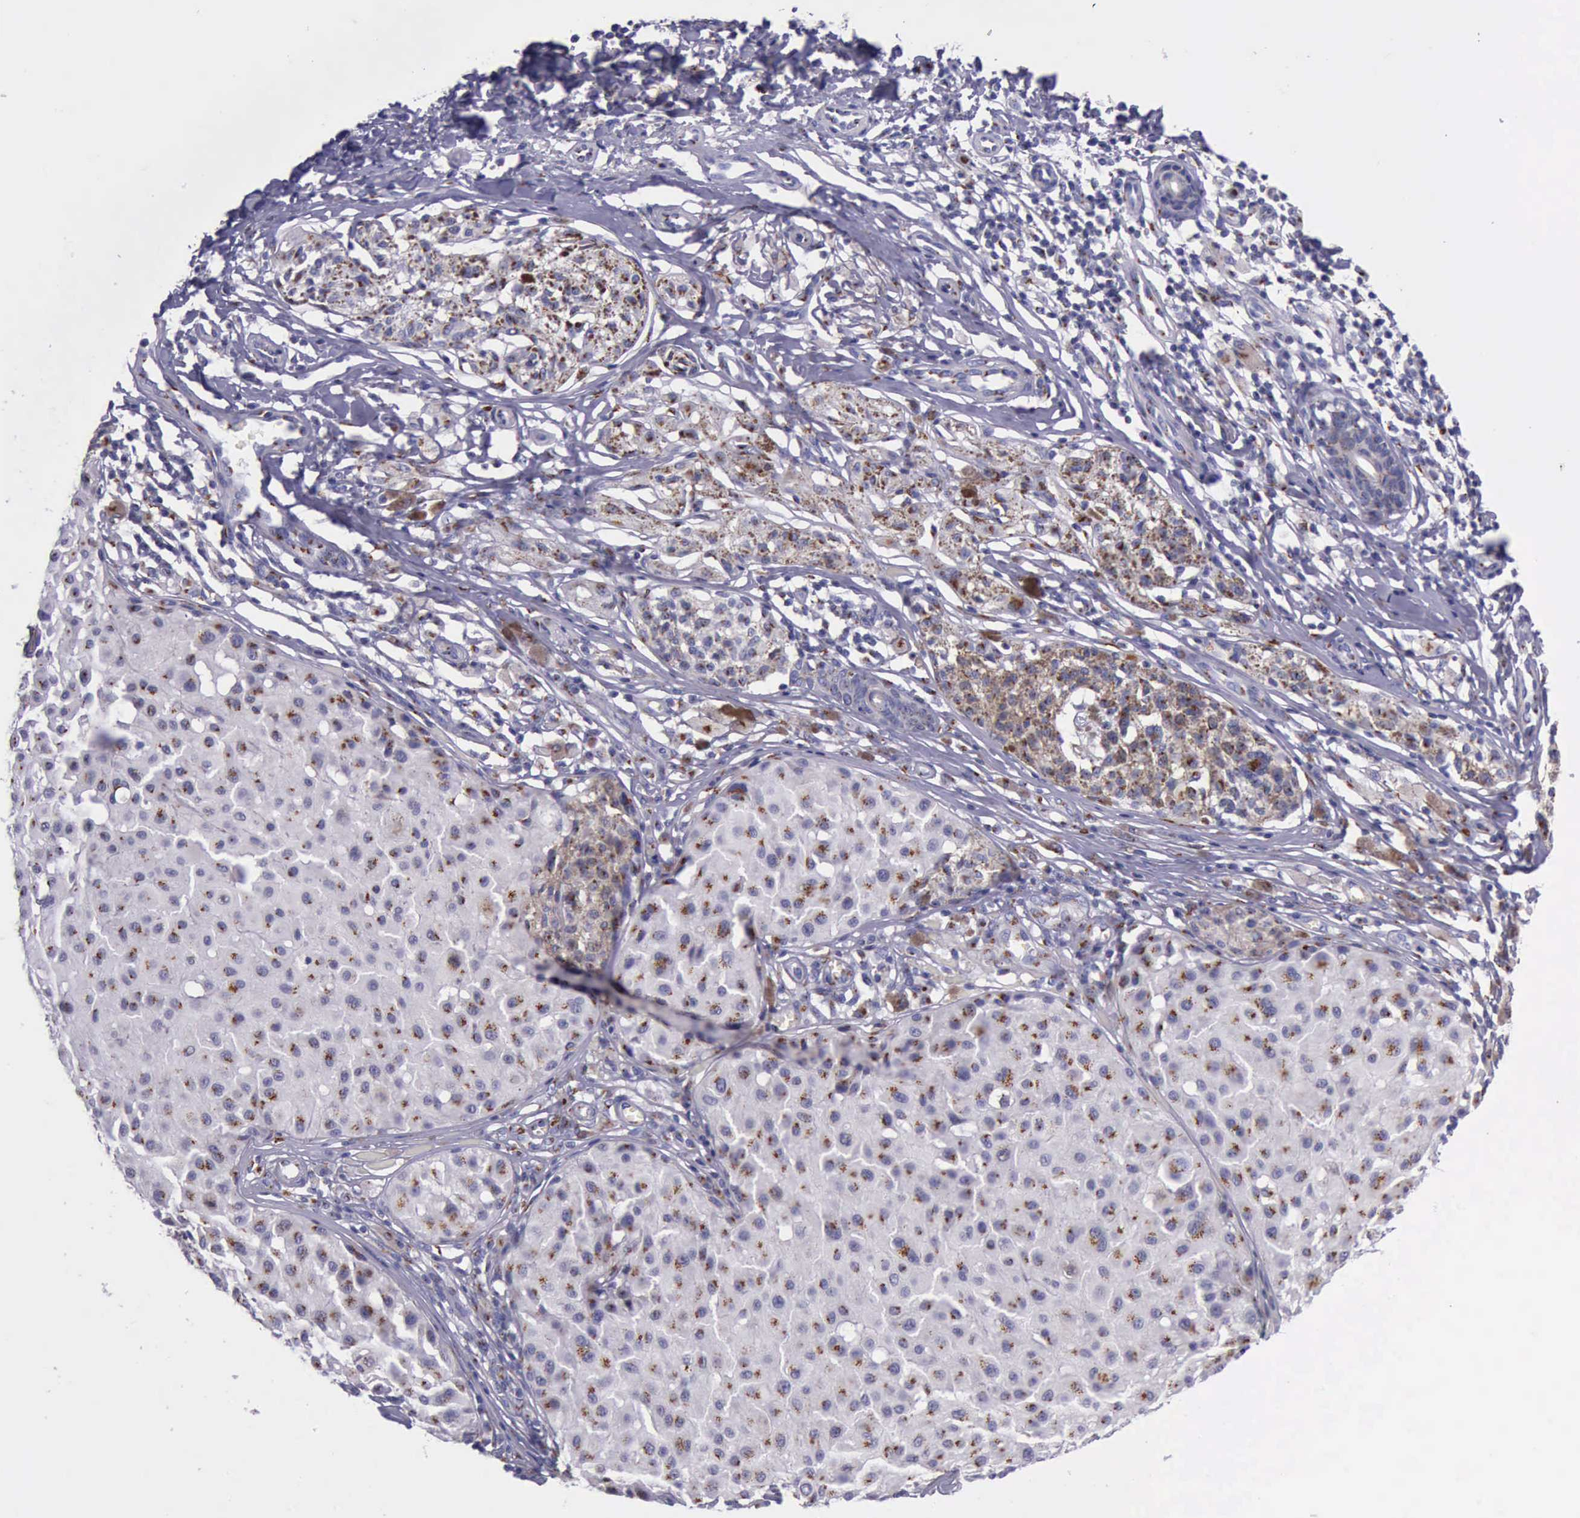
{"staining": {"intensity": "strong", "quantity": ">75%", "location": "cytoplasmic/membranous"}, "tissue": "melanoma", "cell_type": "Tumor cells", "image_type": "cancer", "snomed": [{"axis": "morphology", "description": "Malignant melanoma, NOS"}, {"axis": "topography", "description": "Skin"}], "caption": "Protein expression analysis of malignant melanoma shows strong cytoplasmic/membranous positivity in about >75% of tumor cells. Immunohistochemistry stains the protein in brown and the nuclei are stained blue.", "gene": "GOLGA5", "patient": {"sex": "male", "age": 36}}